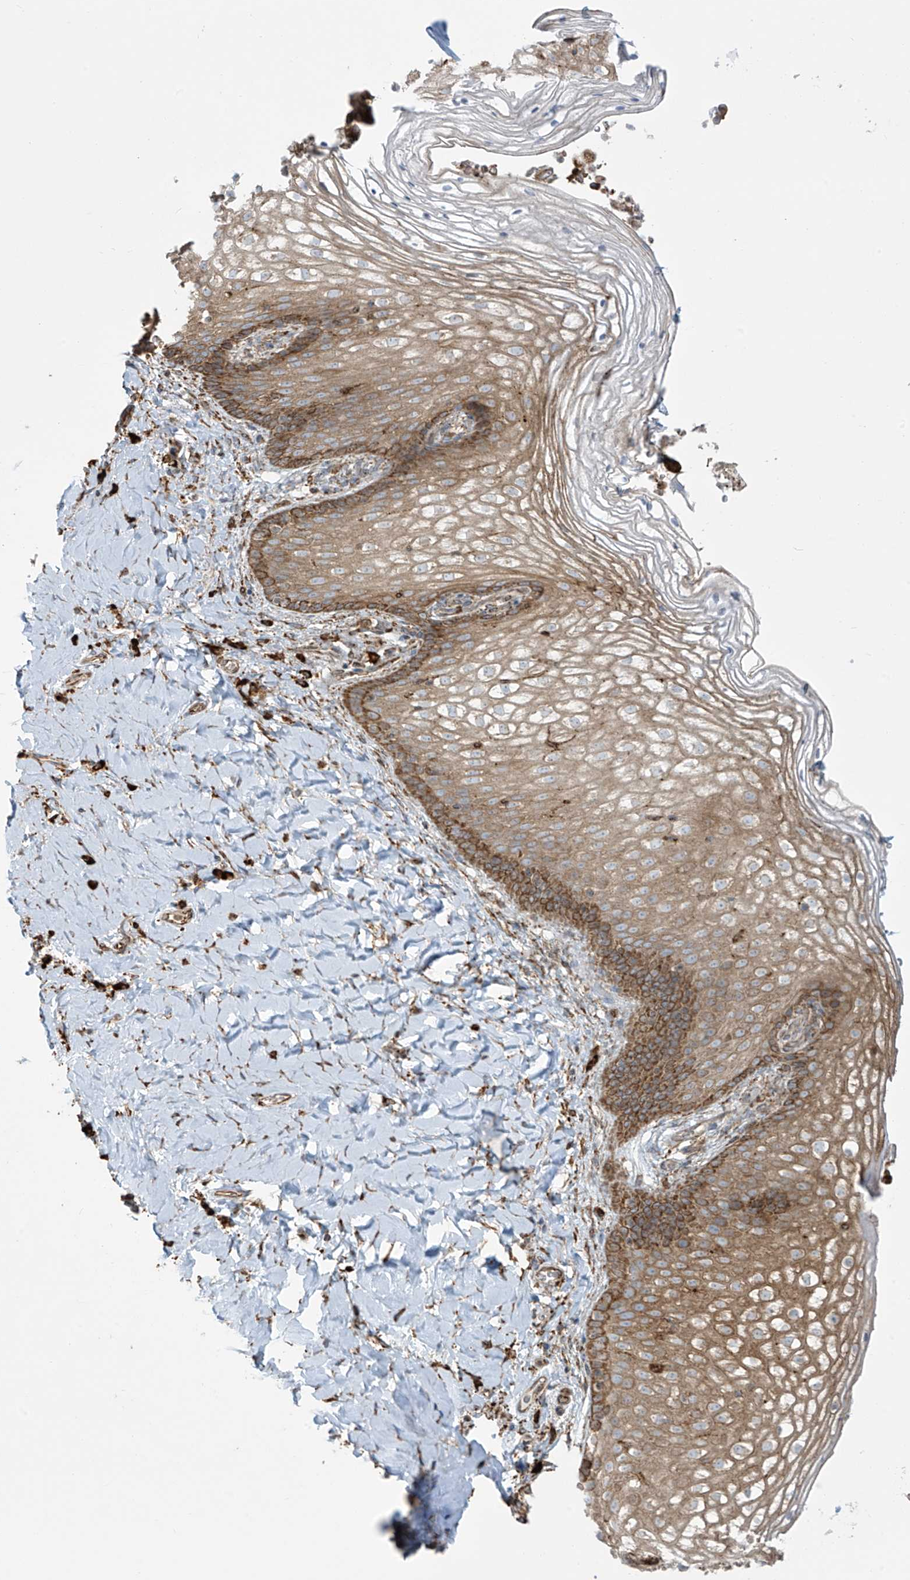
{"staining": {"intensity": "moderate", "quantity": ">75%", "location": "cytoplasmic/membranous"}, "tissue": "vagina", "cell_type": "Squamous epithelial cells", "image_type": "normal", "snomed": [{"axis": "morphology", "description": "Normal tissue, NOS"}, {"axis": "topography", "description": "Vagina"}], "caption": "High-power microscopy captured an immunohistochemistry (IHC) image of benign vagina, revealing moderate cytoplasmic/membranous positivity in about >75% of squamous epithelial cells. (DAB (3,3'-diaminobenzidine) IHC, brown staining for protein, blue staining for nuclei).", "gene": "MX1", "patient": {"sex": "female", "age": 60}}